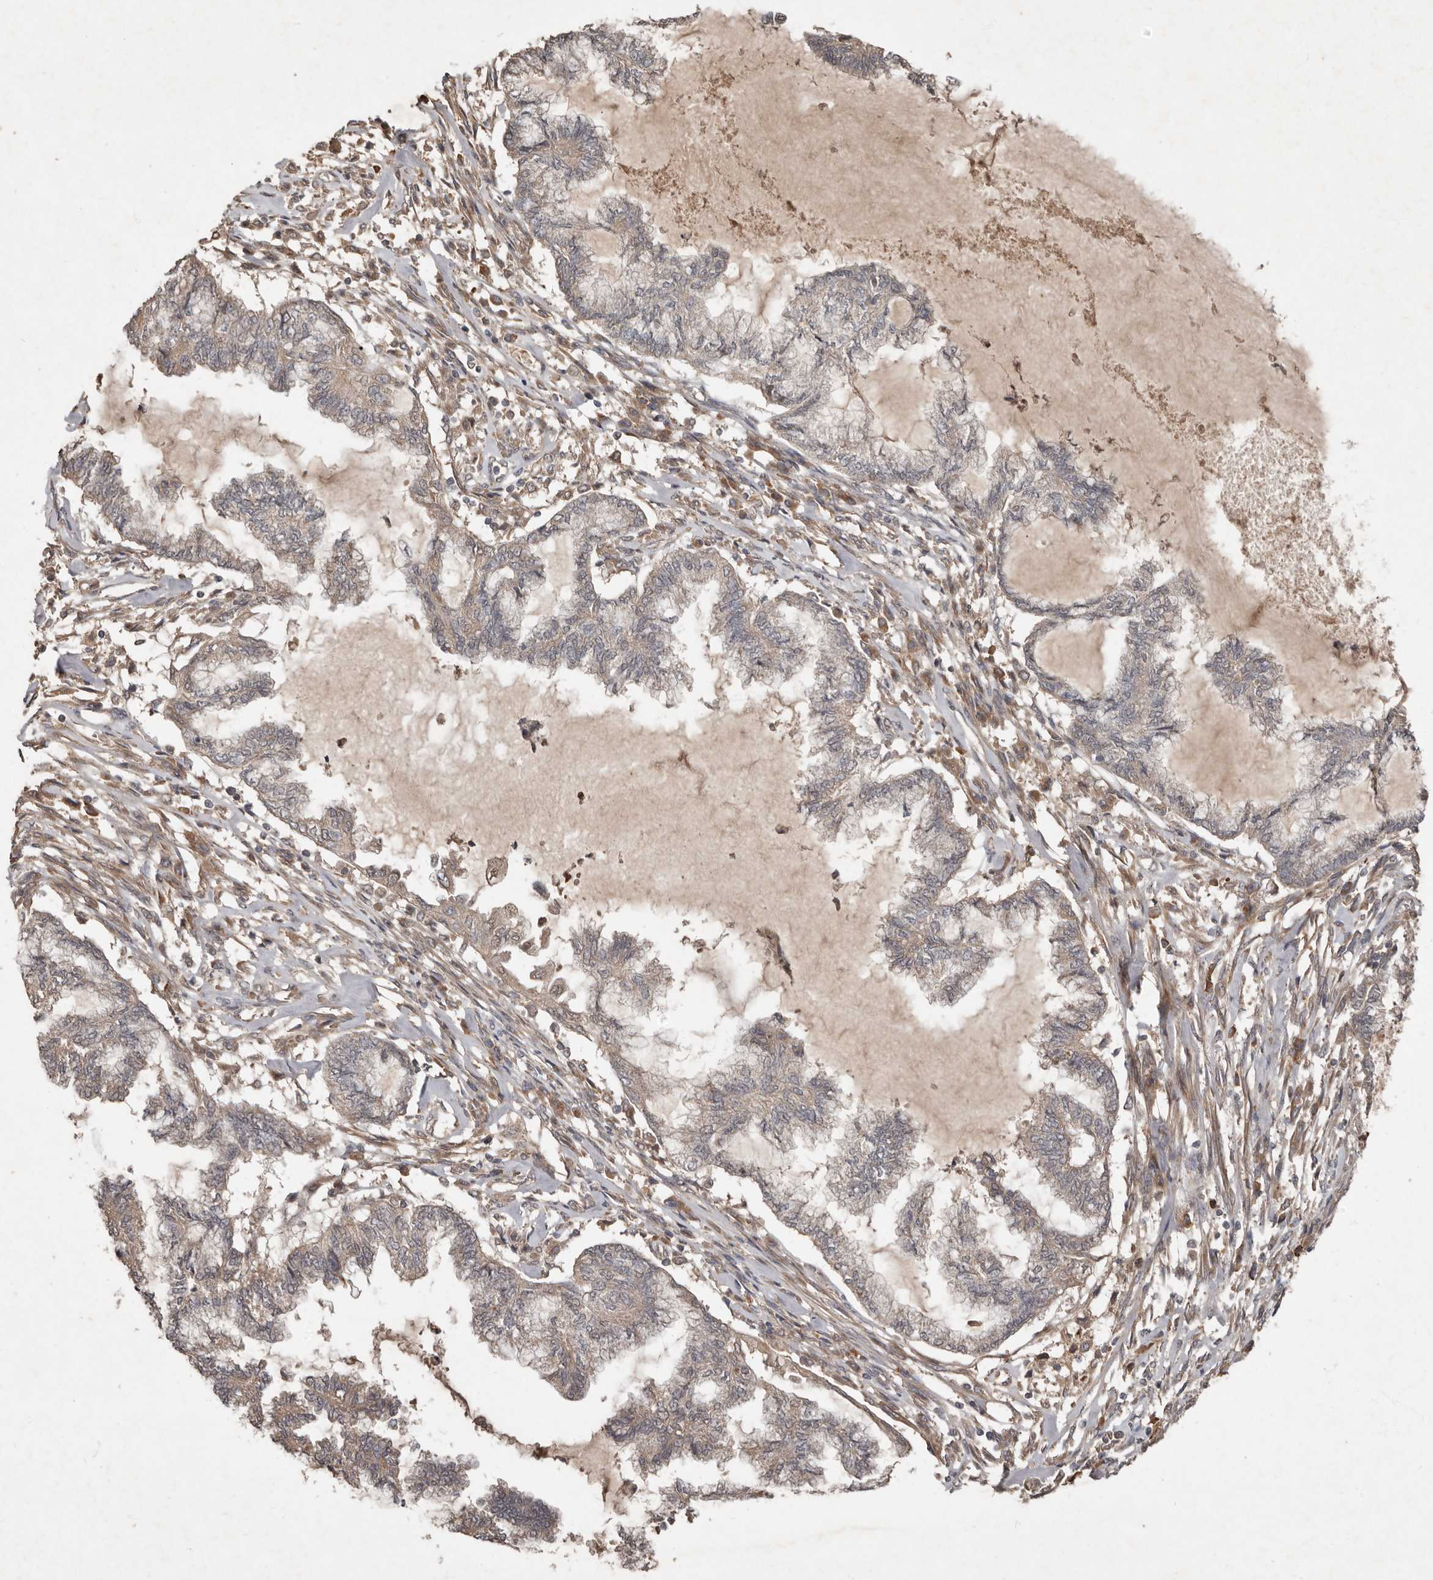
{"staining": {"intensity": "weak", "quantity": "25%-75%", "location": "cytoplasmic/membranous"}, "tissue": "endometrial cancer", "cell_type": "Tumor cells", "image_type": "cancer", "snomed": [{"axis": "morphology", "description": "Adenocarcinoma, NOS"}, {"axis": "topography", "description": "Endometrium"}], "caption": "Immunohistochemistry histopathology image of endometrial adenocarcinoma stained for a protein (brown), which displays low levels of weak cytoplasmic/membranous staining in approximately 25%-75% of tumor cells.", "gene": "KIF26B", "patient": {"sex": "female", "age": 86}}